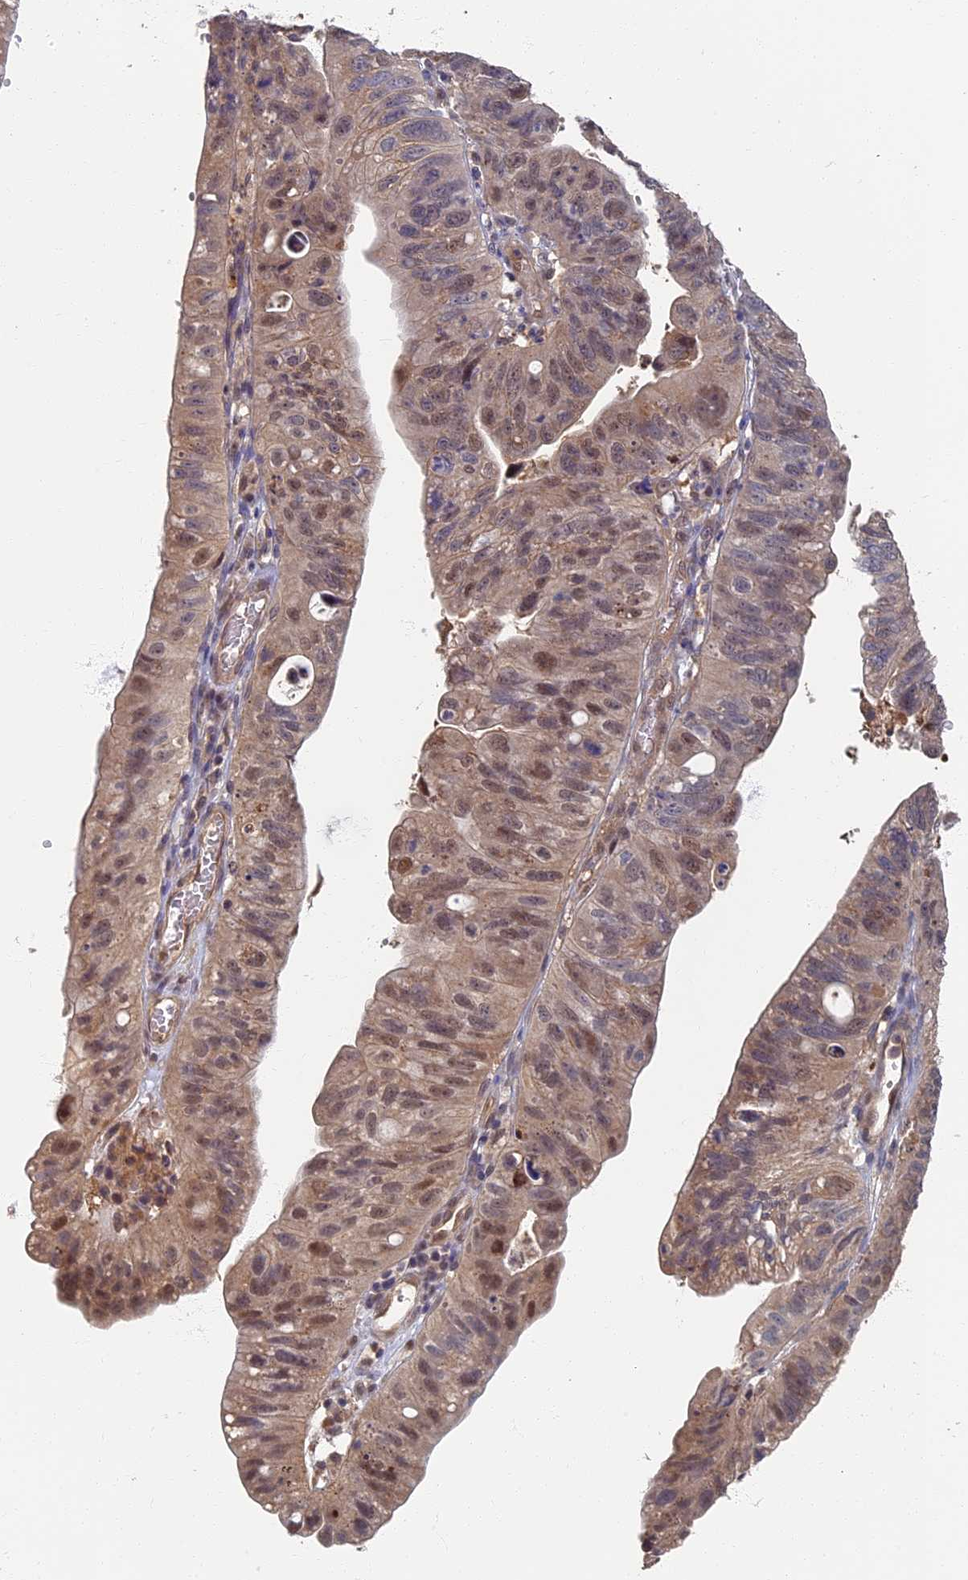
{"staining": {"intensity": "moderate", "quantity": "25%-75%", "location": "nuclear"}, "tissue": "stomach cancer", "cell_type": "Tumor cells", "image_type": "cancer", "snomed": [{"axis": "morphology", "description": "Adenocarcinoma, NOS"}, {"axis": "topography", "description": "Stomach"}], "caption": "Brown immunohistochemical staining in human stomach cancer exhibits moderate nuclear expression in about 25%-75% of tumor cells. The staining was performed using DAB to visualize the protein expression in brown, while the nuclei were stained in blue with hematoxylin (Magnification: 20x).", "gene": "RSPH3", "patient": {"sex": "male", "age": 59}}